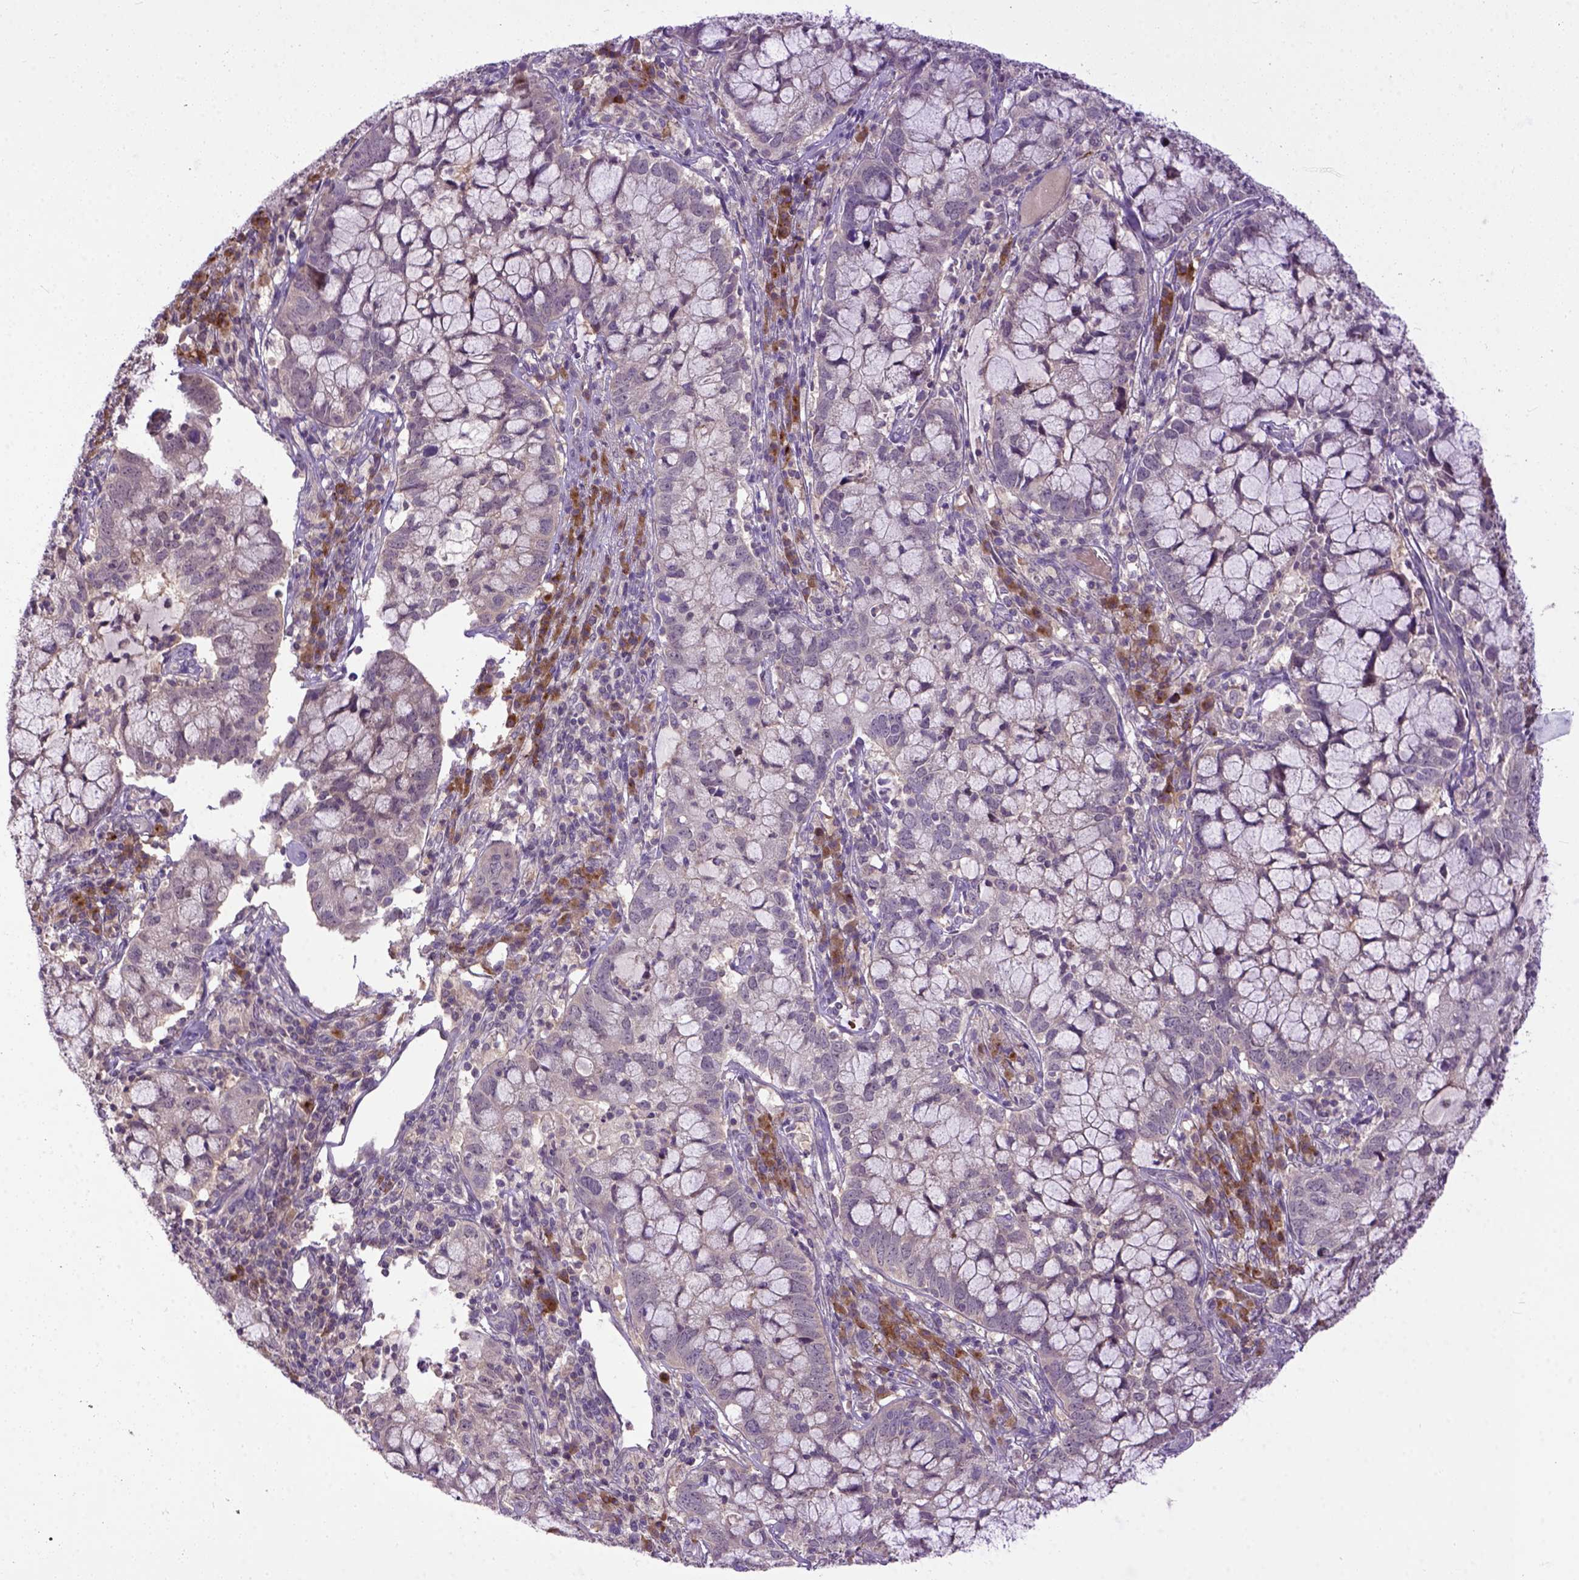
{"staining": {"intensity": "negative", "quantity": "none", "location": "none"}, "tissue": "cervical cancer", "cell_type": "Tumor cells", "image_type": "cancer", "snomed": [{"axis": "morphology", "description": "Adenocarcinoma, NOS"}, {"axis": "topography", "description": "Cervix"}], "caption": "Human cervical cancer stained for a protein using immunohistochemistry demonstrates no expression in tumor cells.", "gene": "CPNE1", "patient": {"sex": "female", "age": 40}}